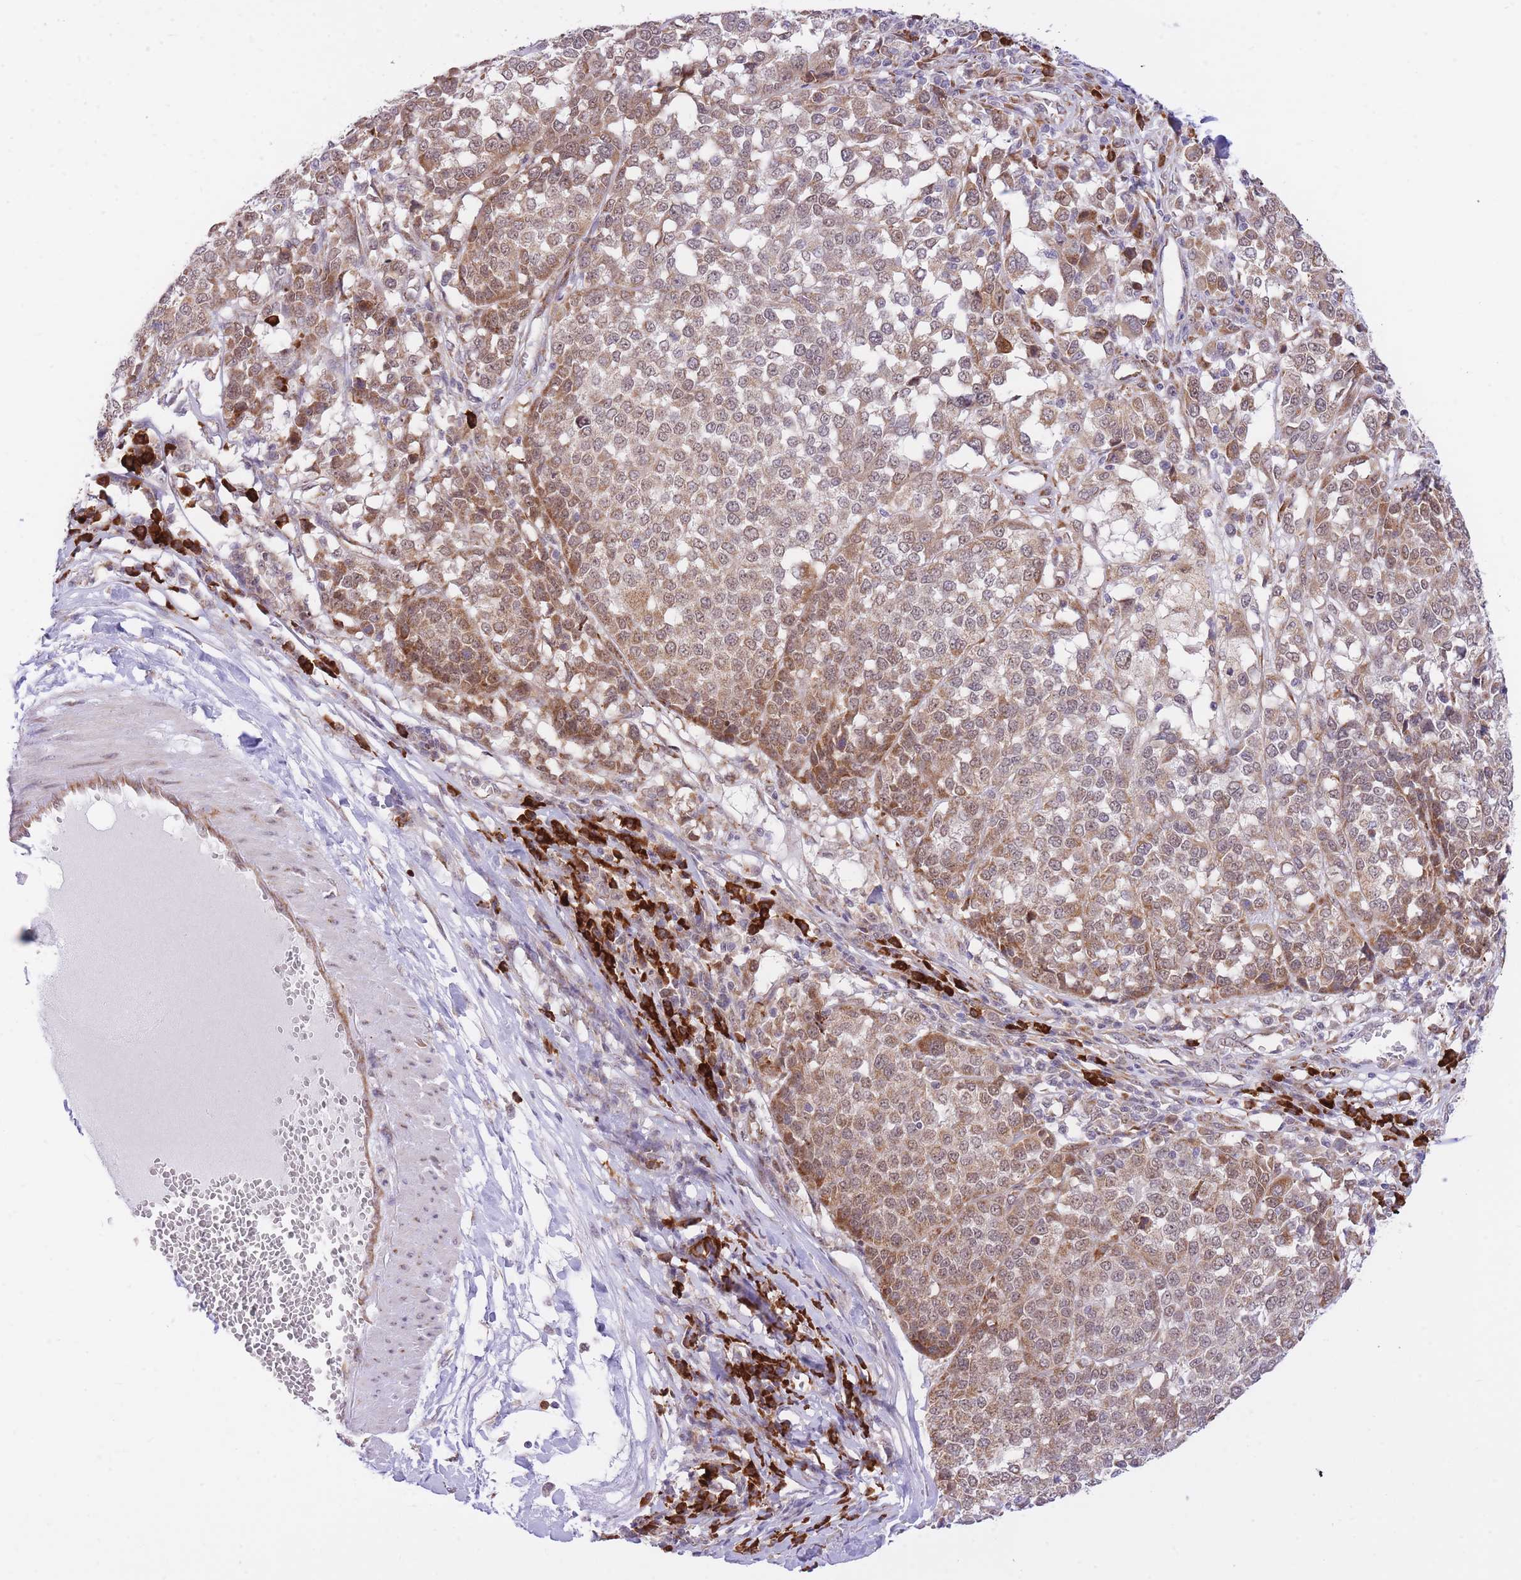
{"staining": {"intensity": "moderate", "quantity": ">75%", "location": "cytoplasmic/membranous,nuclear"}, "tissue": "melanoma", "cell_type": "Tumor cells", "image_type": "cancer", "snomed": [{"axis": "morphology", "description": "Malignant melanoma, Metastatic site"}, {"axis": "topography", "description": "Lymph node"}], "caption": "This is a photomicrograph of immunohistochemistry (IHC) staining of melanoma, which shows moderate expression in the cytoplasmic/membranous and nuclear of tumor cells.", "gene": "EXOSC8", "patient": {"sex": "male", "age": 44}}